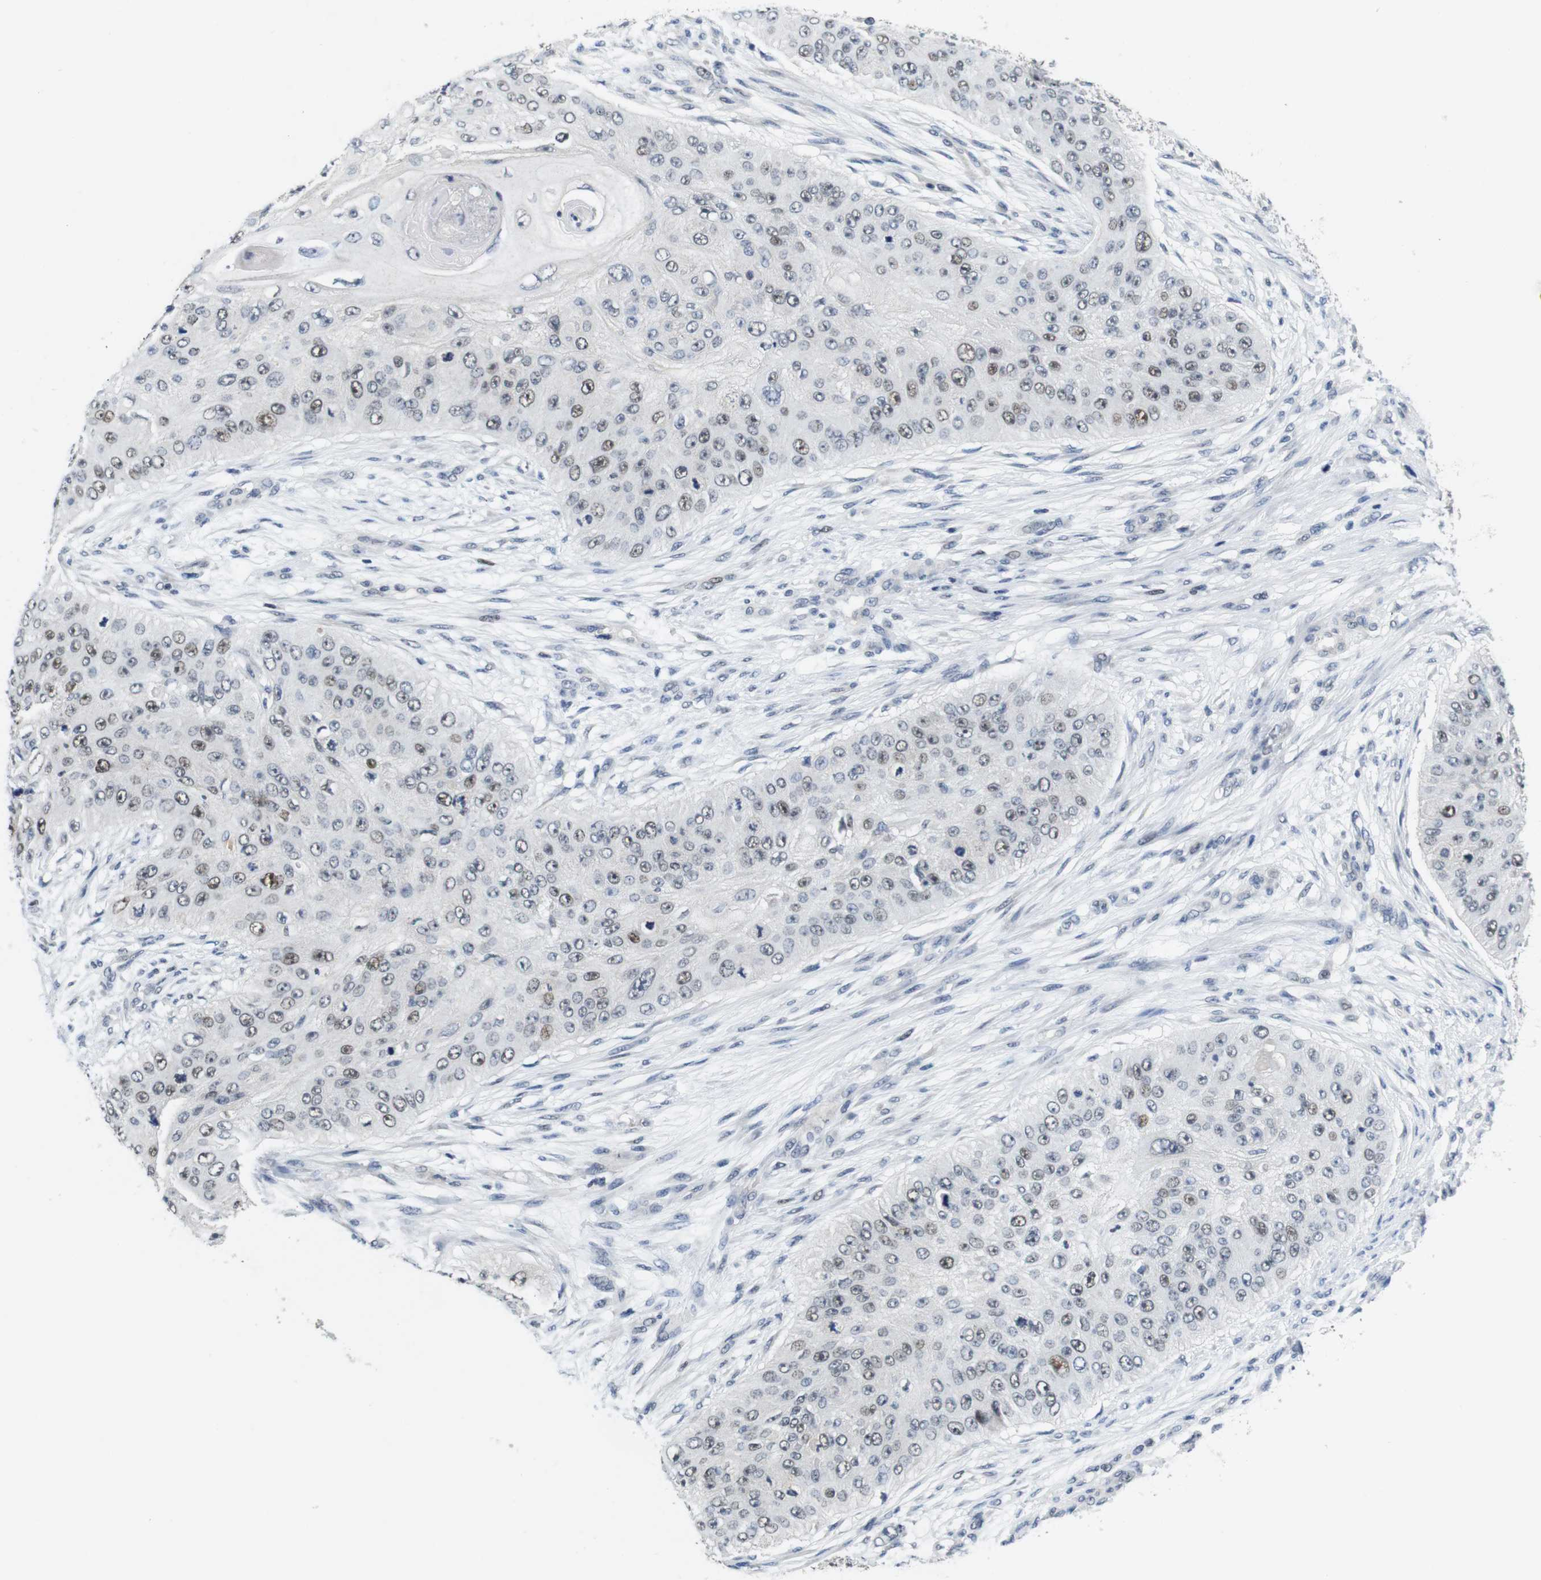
{"staining": {"intensity": "weak", "quantity": "25%-75%", "location": "nuclear"}, "tissue": "skin cancer", "cell_type": "Tumor cells", "image_type": "cancer", "snomed": [{"axis": "morphology", "description": "Squamous cell carcinoma, NOS"}, {"axis": "topography", "description": "Skin"}], "caption": "IHC histopathology image of skin cancer (squamous cell carcinoma) stained for a protein (brown), which demonstrates low levels of weak nuclear positivity in approximately 25%-75% of tumor cells.", "gene": "SKP2", "patient": {"sex": "female", "age": 80}}